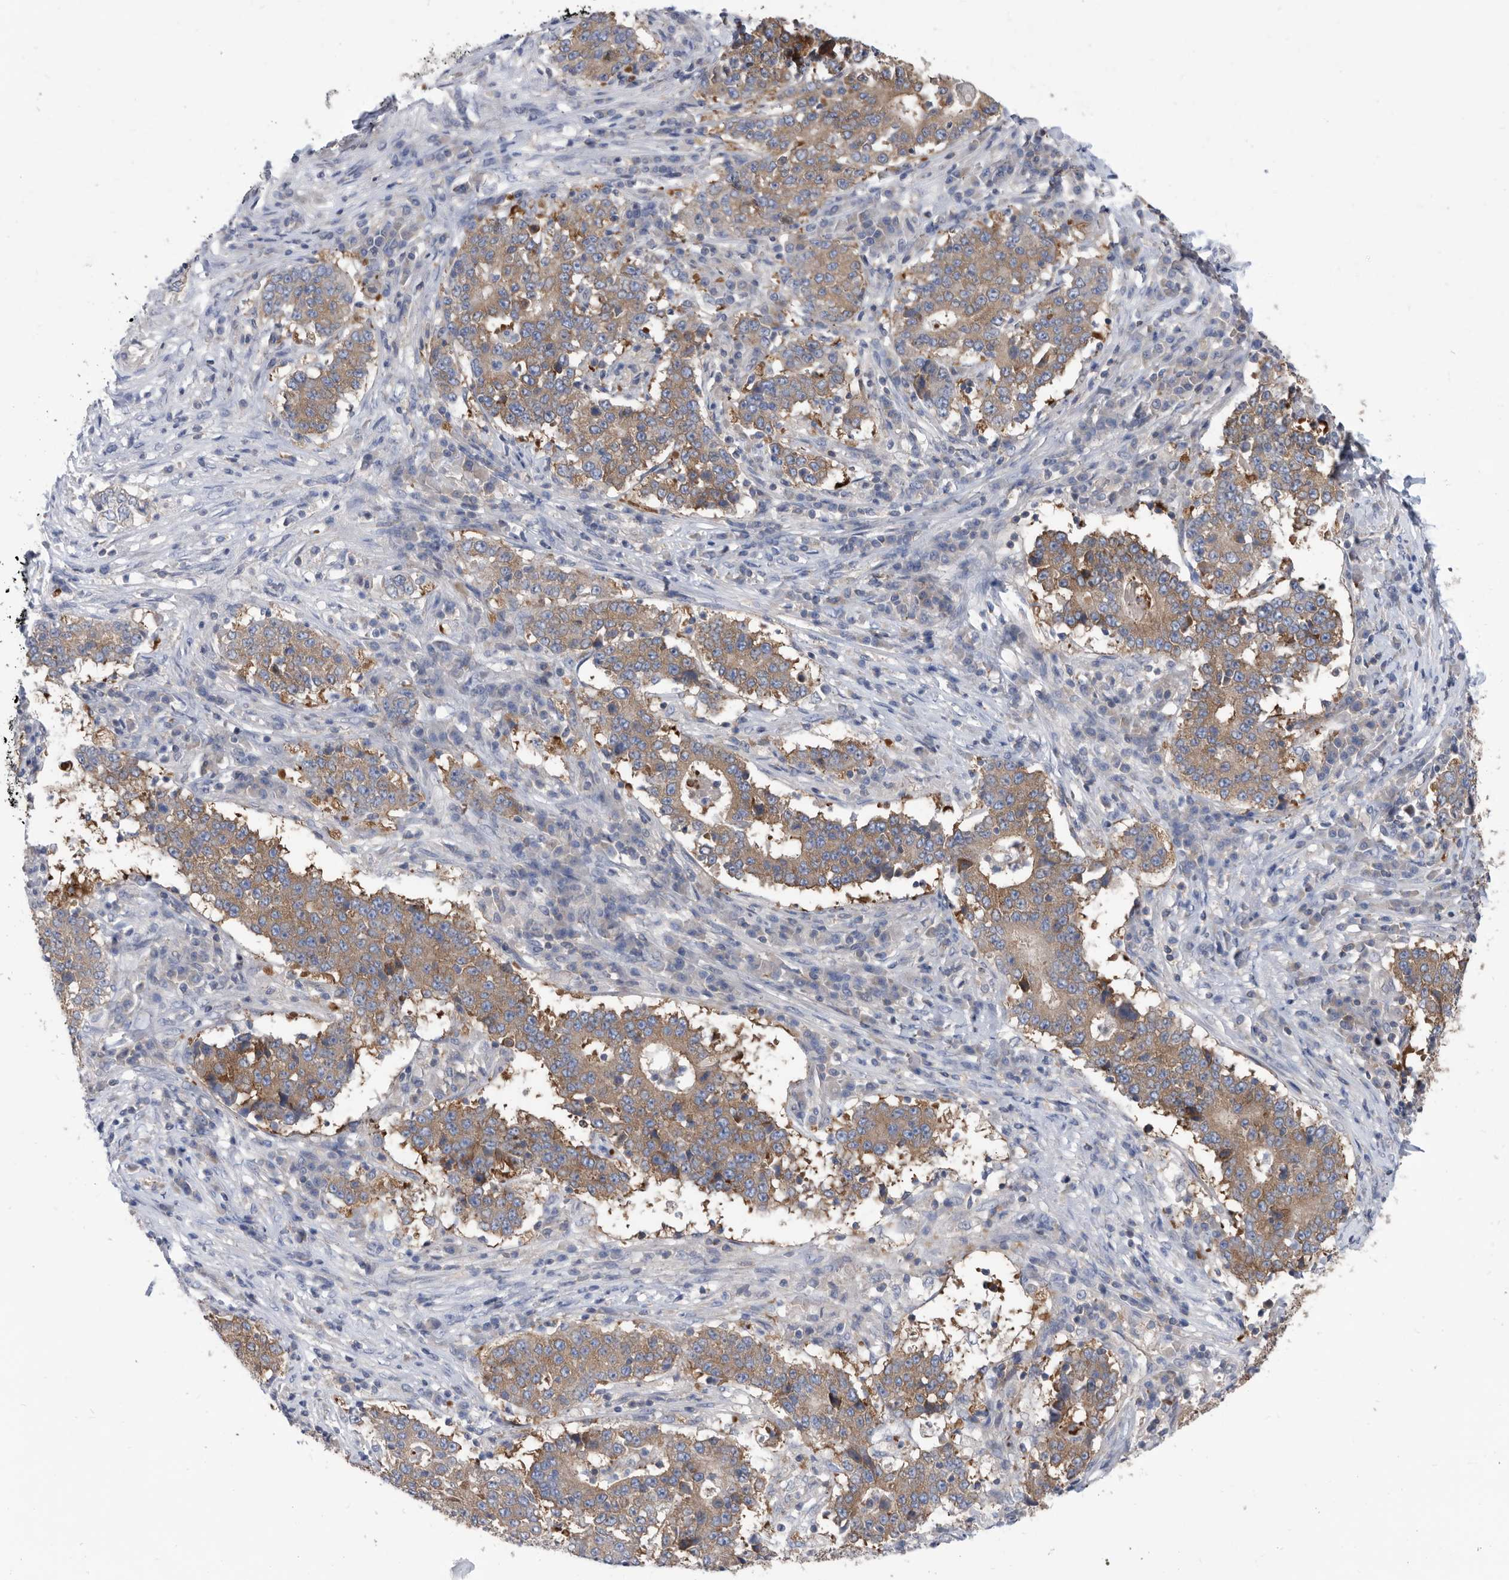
{"staining": {"intensity": "weak", "quantity": ">75%", "location": "cytoplasmic/membranous"}, "tissue": "stomach cancer", "cell_type": "Tumor cells", "image_type": "cancer", "snomed": [{"axis": "morphology", "description": "Adenocarcinoma, NOS"}, {"axis": "topography", "description": "Stomach"}], "caption": "Adenocarcinoma (stomach) stained for a protein reveals weak cytoplasmic/membranous positivity in tumor cells. (DAB (3,3'-diaminobenzidine) = brown stain, brightfield microscopy at high magnification).", "gene": "CCT4", "patient": {"sex": "male", "age": 59}}